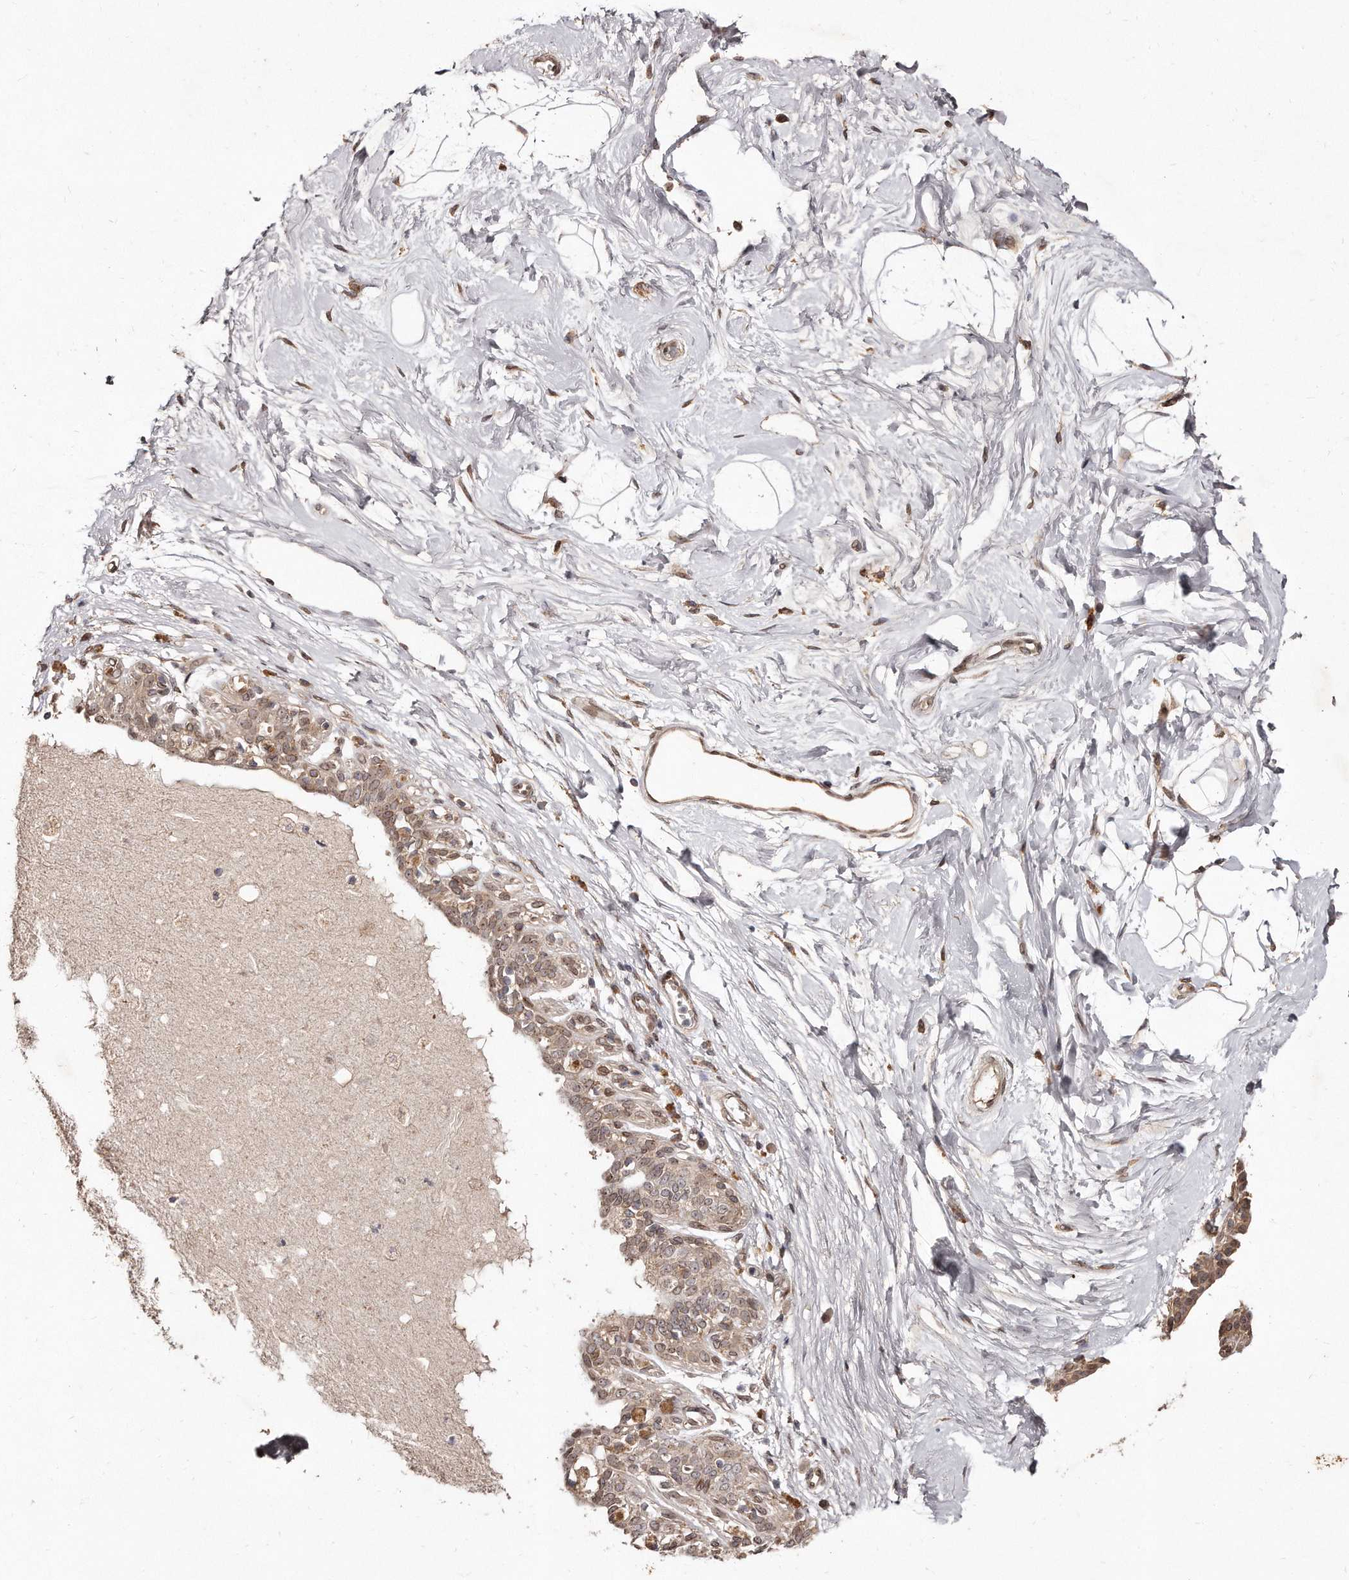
{"staining": {"intensity": "moderate", "quantity": ">75%", "location": "nuclear"}, "tissue": "breast", "cell_type": "Adipocytes", "image_type": "normal", "snomed": [{"axis": "morphology", "description": "Normal tissue, NOS"}, {"axis": "topography", "description": "Breast"}], "caption": "Adipocytes demonstrate medium levels of moderate nuclear expression in approximately >75% of cells in benign human breast. (Brightfield microscopy of DAB IHC at high magnification).", "gene": "HASPIN", "patient": {"sex": "female", "age": 45}}